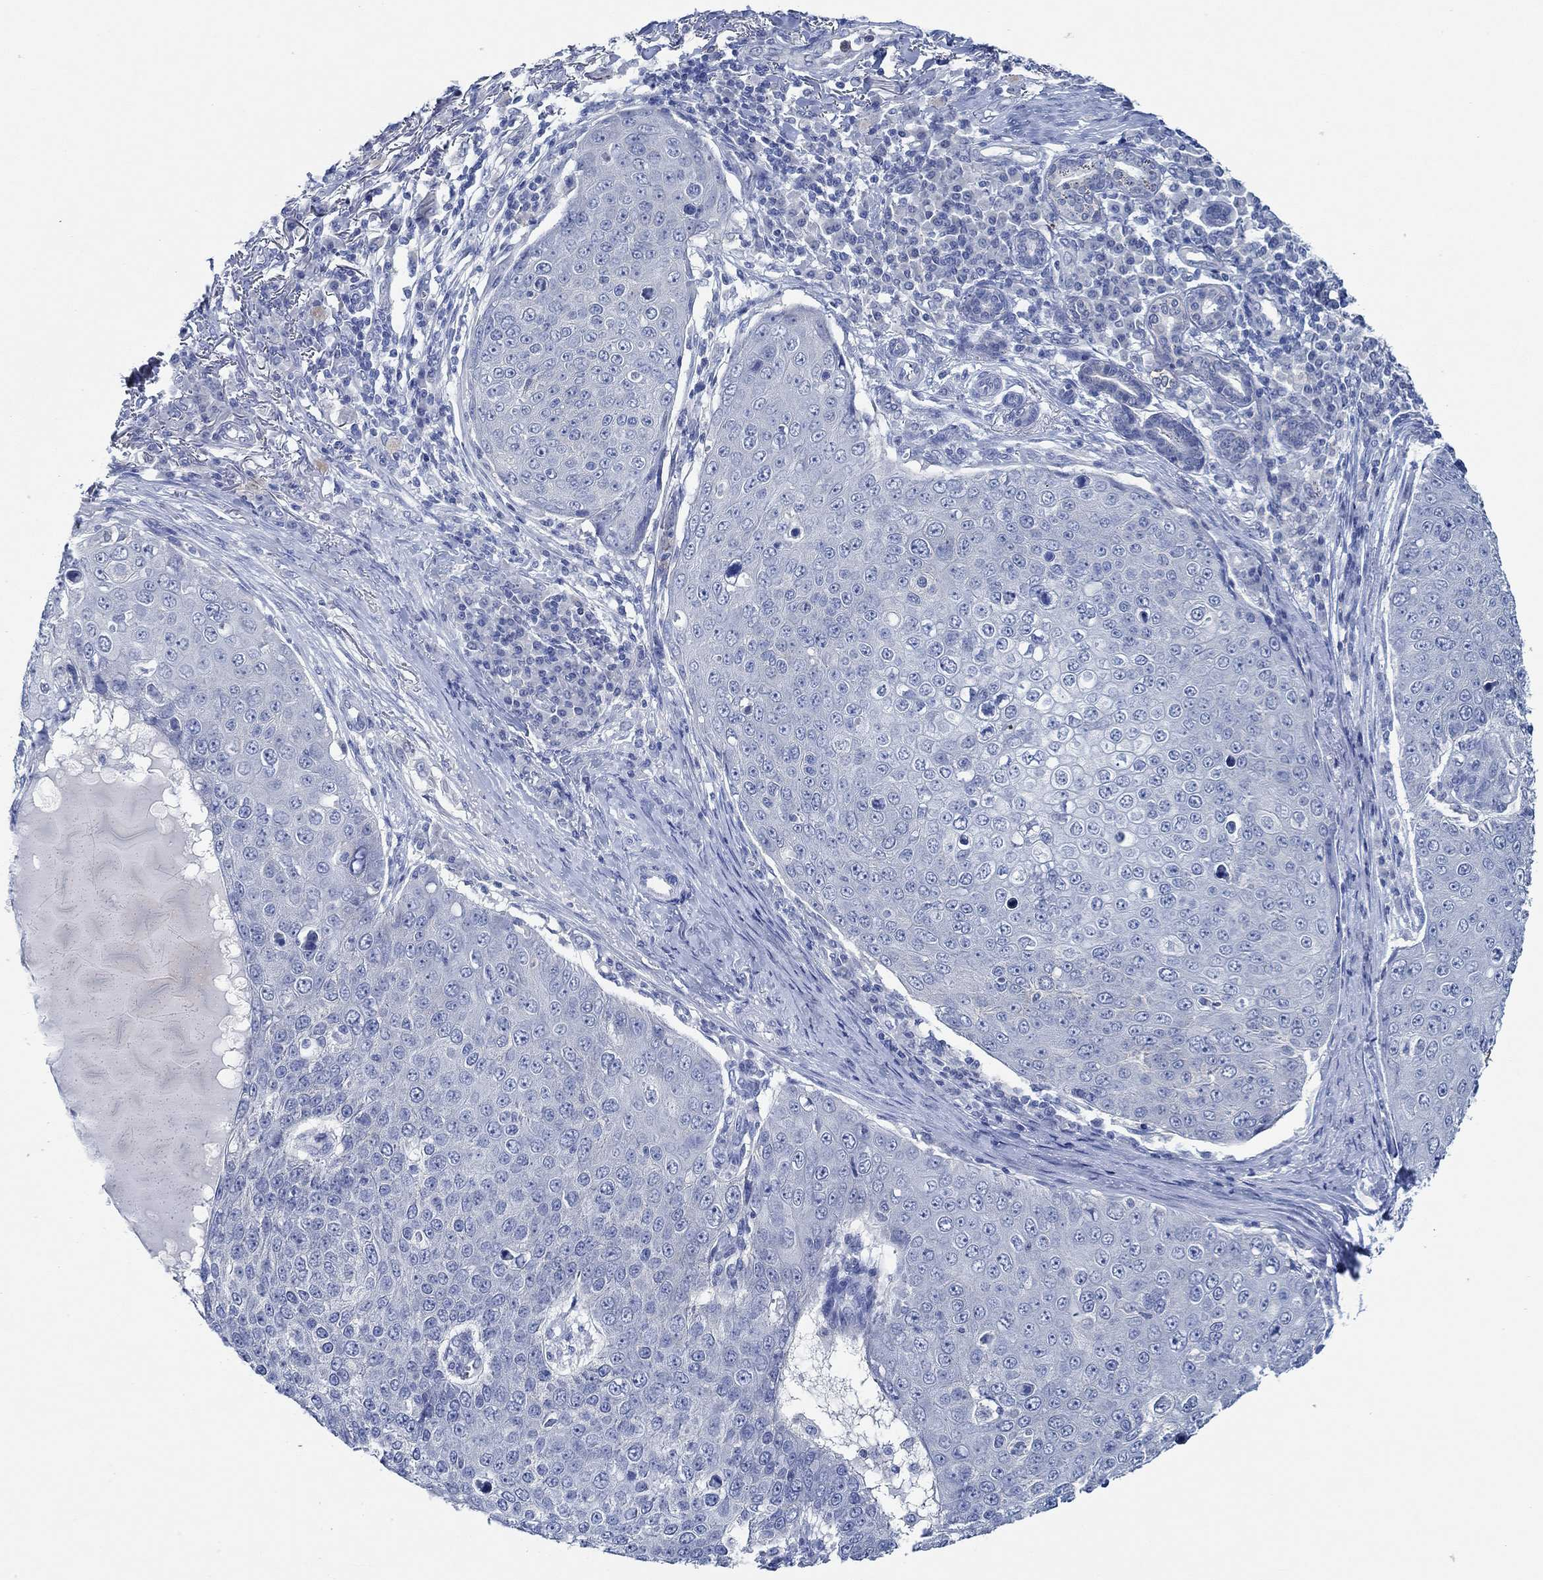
{"staining": {"intensity": "negative", "quantity": "none", "location": "none"}, "tissue": "skin cancer", "cell_type": "Tumor cells", "image_type": "cancer", "snomed": [{"axis": "morphology", "description": "Squamous cell carcinoma, NOS"}, {"axis": "topography", "description": "Skin"}], "caption": "Immunohistochemistry micrograph of squamous cell carcinoma (skin) stained for a protein (brown), which demonstrates no staining in tumor cells. (Brightfield microscopy of DAB (3,3'-diaminobenzidine) immunohistochemistry (IHC) at high magnification).", "gene": "ZNF671", "patient": {"sex": "male", "age": 71}}